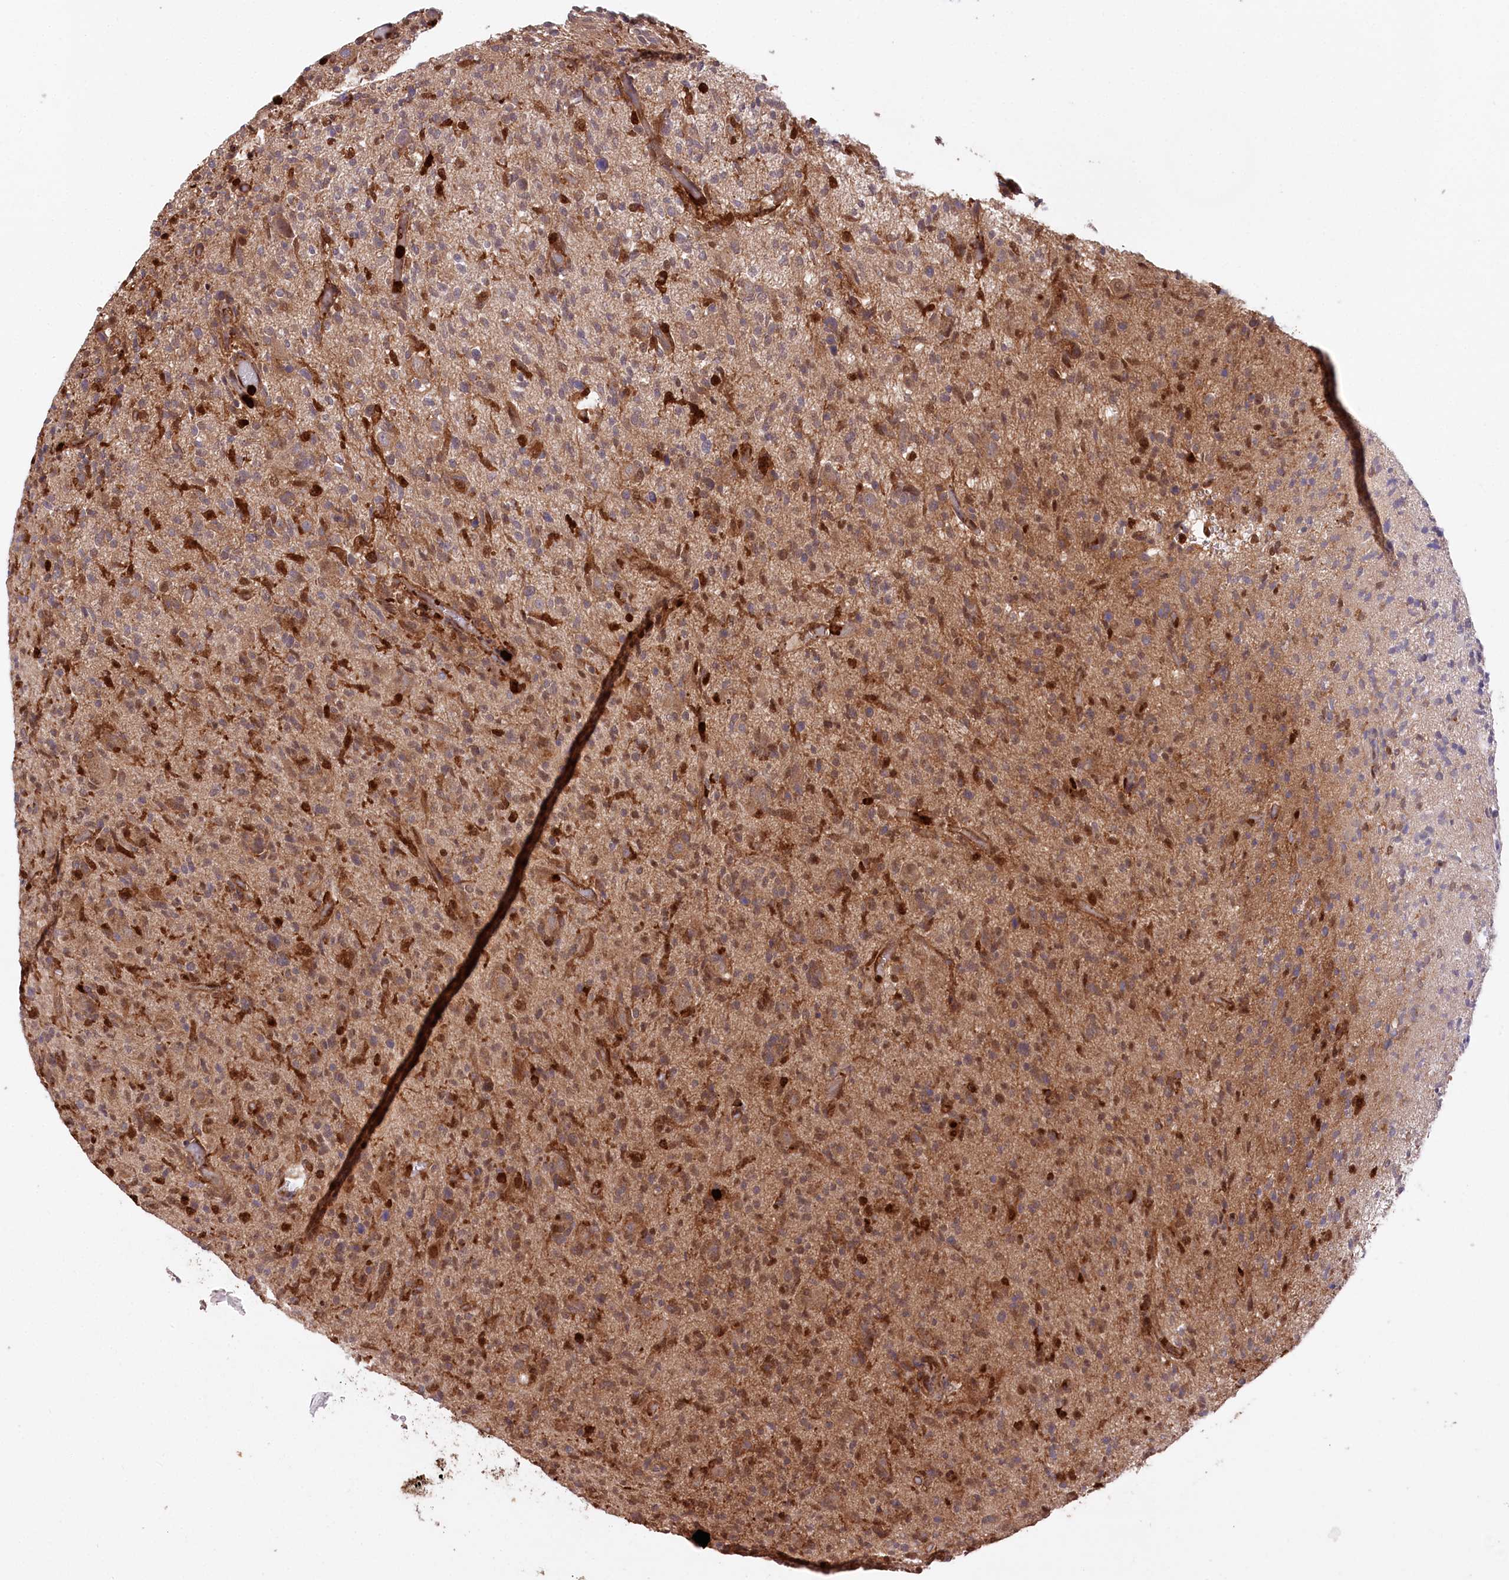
{"staining": {"intensity": "moderate", "quantity": "25%-75%", "location": "cytoplasmic/membranous"}, "tissue": "glioma", "cell_type": "Tumor cells", "image_type": "cancer", "snomed": [{"axis": "morphology", "description": "Glioma, malignant, High grade"}, {"axis": "topography", "description": "Brain"}], "caption": "Immunohistochemistry (IHC) (DAB) staining of human malignant high-grade glioma demonstrates moderate cytoplasmic/membranous protein expression in approximately 25%-75% of tumor cells.", "gene": "LSG1", "patient": {"sex": "female", "age": 57}}